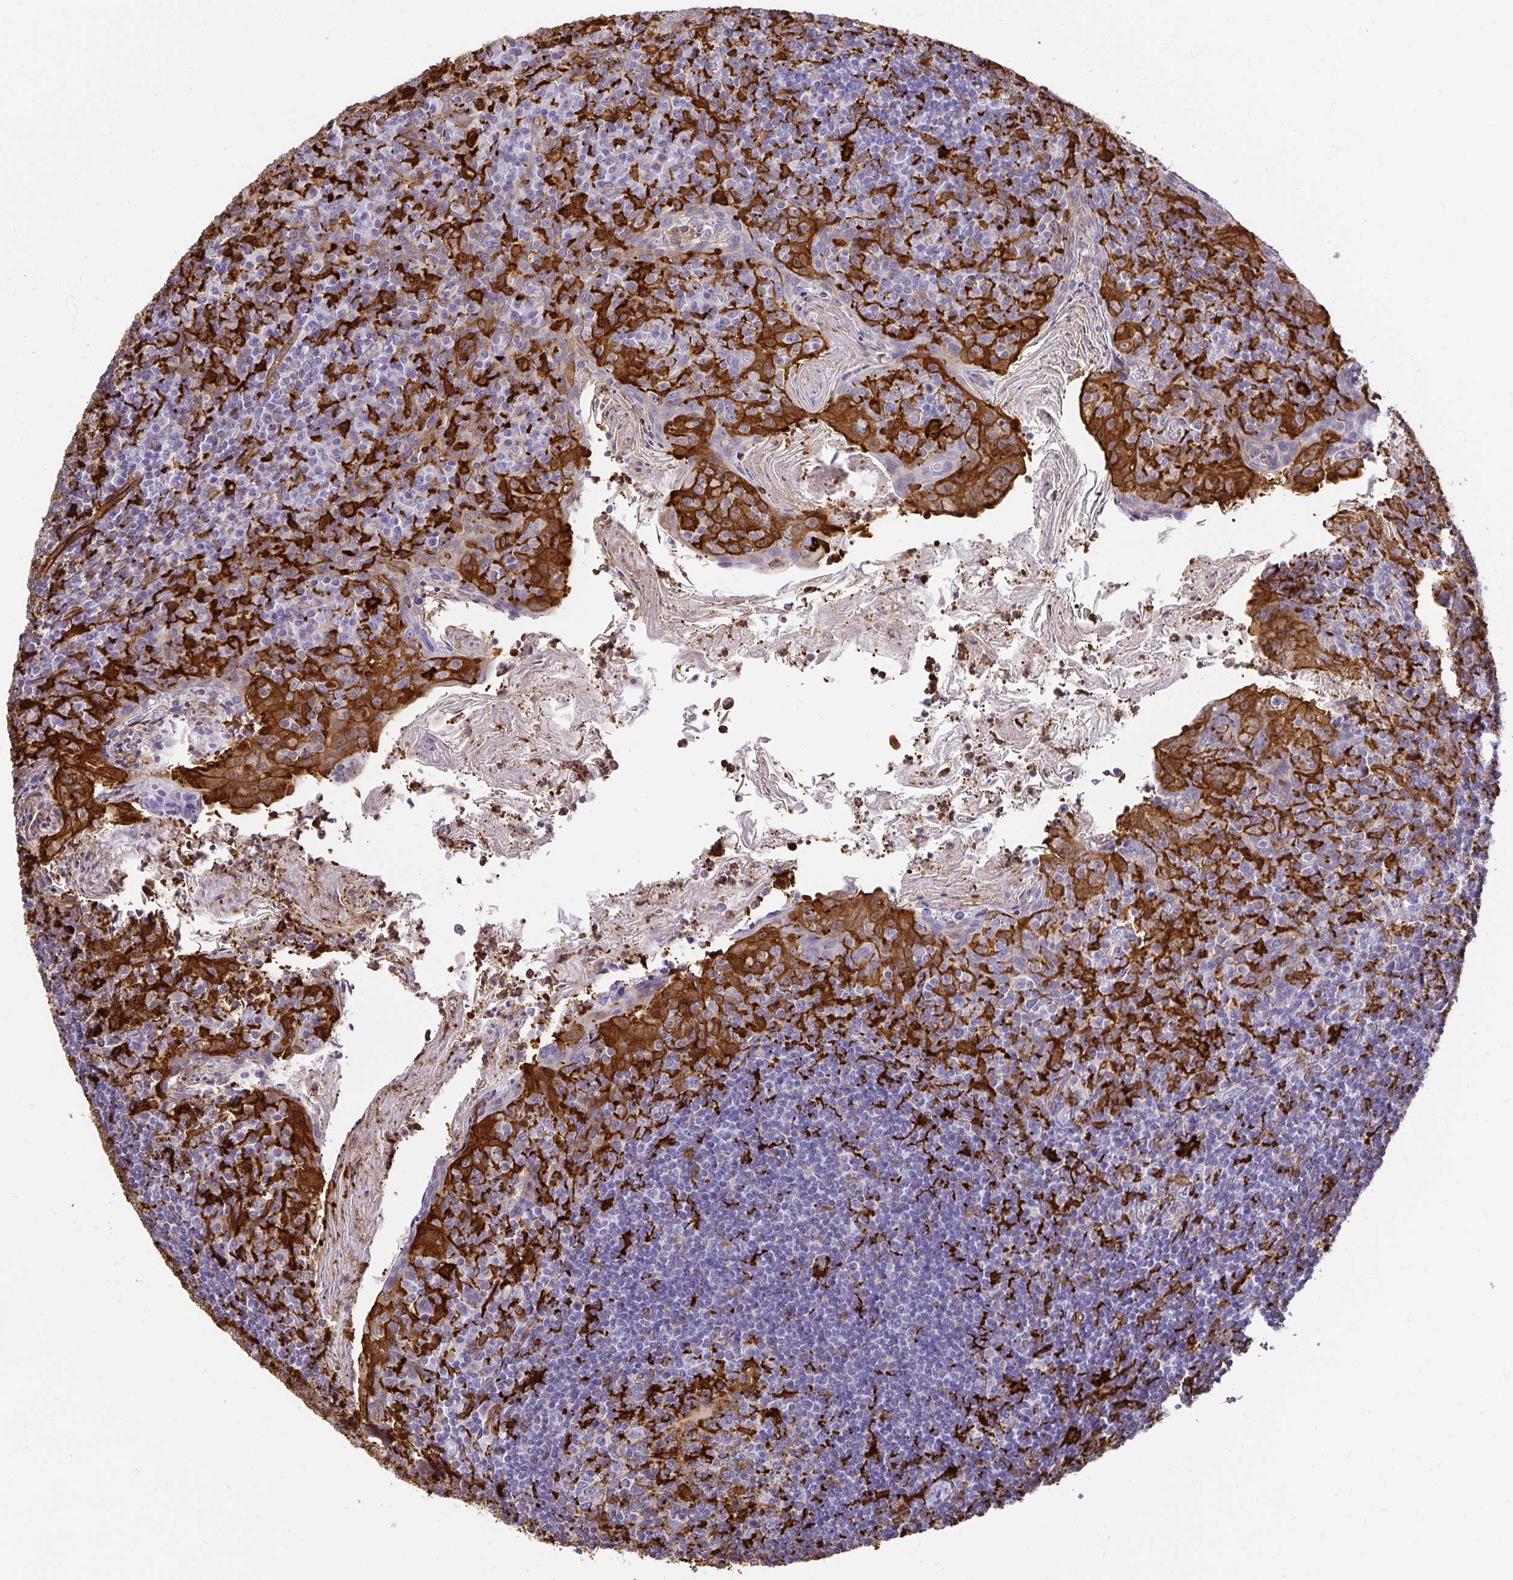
{"staining": {"intensity": "strong", "quantity": "<25%", "location": "cytoplasmic/membranous"}, "tissue": "tonsil", "cell_type": "Germinal center cells", "image_type": "normal", "snomed": [{"axis": "morphology", "description": "Normal tissue, NOS"}, {"axis": "topography", "description": "Tonsil"}], "caption": "Human tonsil stained with a brown dye displays strong cytoplasmic/membranous positive positivity in approximately <25% of germinal center cells.", "gene": "GSN", "patient": {"sex": "female", "age": 10}}